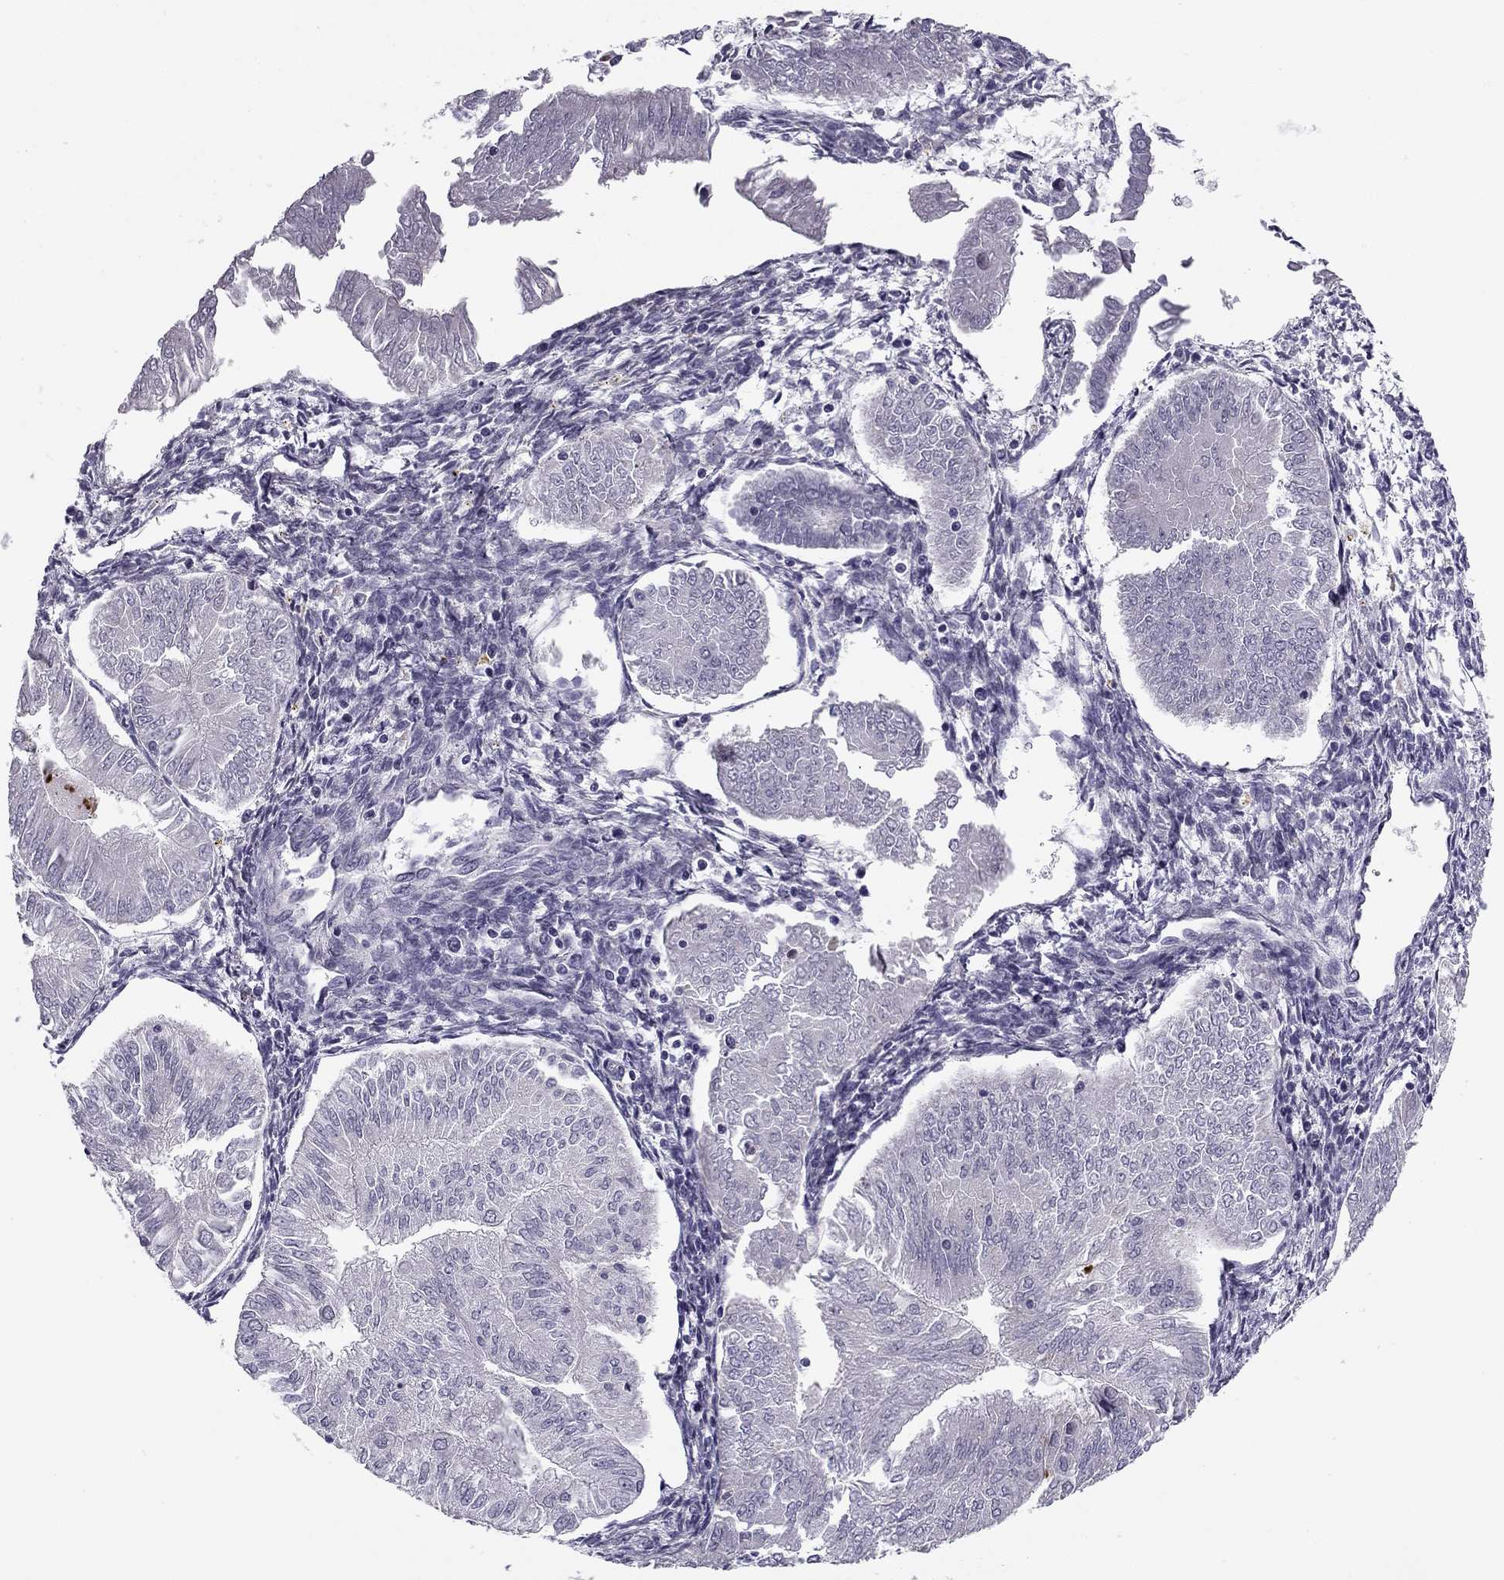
{"staining": {"intensity": "negative", "quantity": "none", "location": "none"}, "tissue": "endometrial cancer", "cell_type": "Tumor cells", "image_type": "cancer", "snomed": [{"axis": "morphology", "description": "Adenocarcinoma, NOS"}, {"axis": "topography", "description": "Endometrium"}], "caption": "This is an IHC histopathology image of human endometrial cancer. There is no expression in tumor cells.", "gene": "MC5R", "patient": {"sex": "female", "age": 53}}